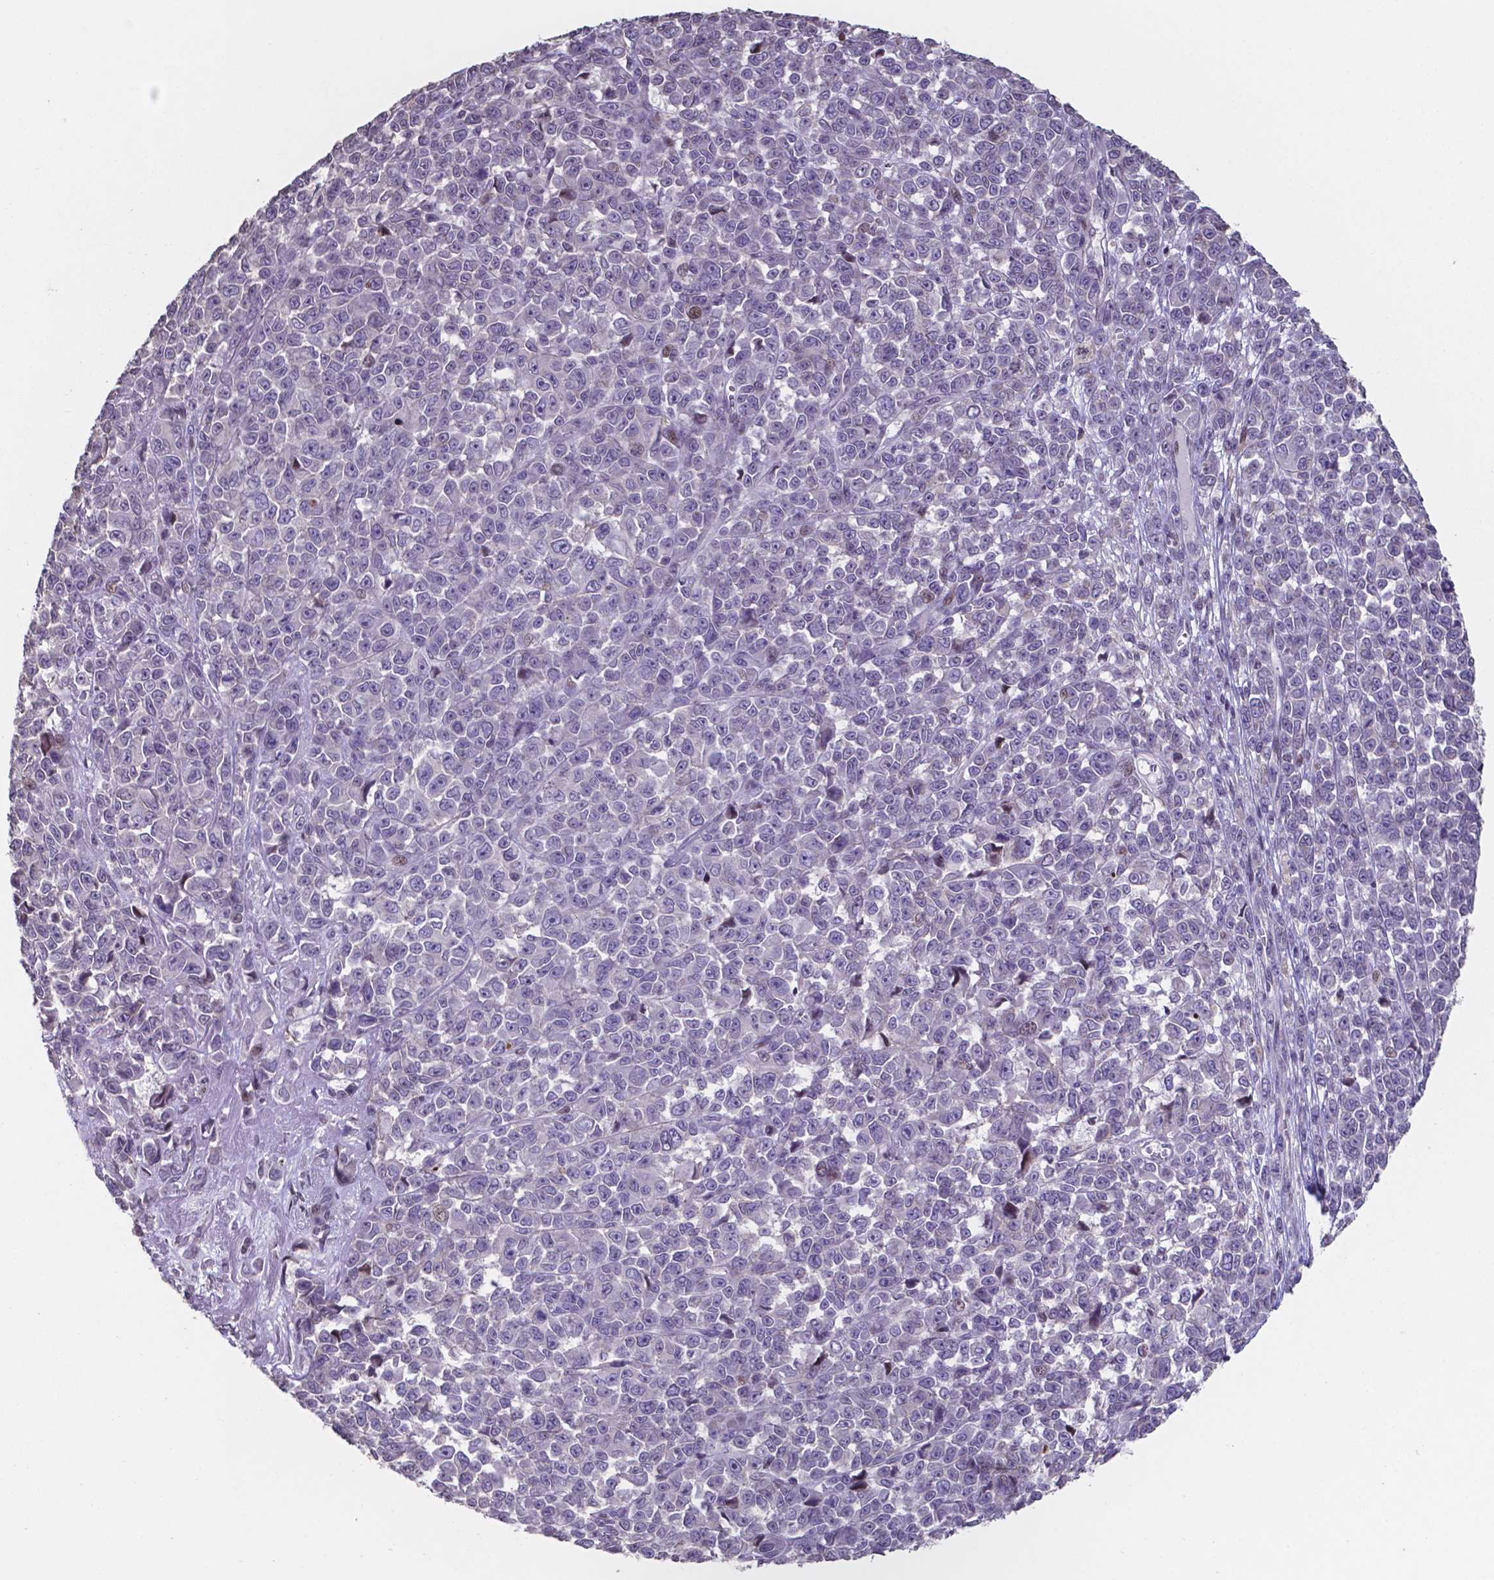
{"staining": {"intensity": "weak", "quantity": "<25%", "location": "nuclear"}, "tissue": "melanoma", "cell_type": "Tumor cells", "image_type": "cancer", "snomed": [{"axis": "morphology", "description": "Malignant melanoma, NOS"}, {"axis": "topography", "description": "Skin"}], "caption": "Micrograph shows no significant protein expression in tumor cells of melanoma.", "gene": "MLC1", "patient": {"sex": "female", "age": 95}}